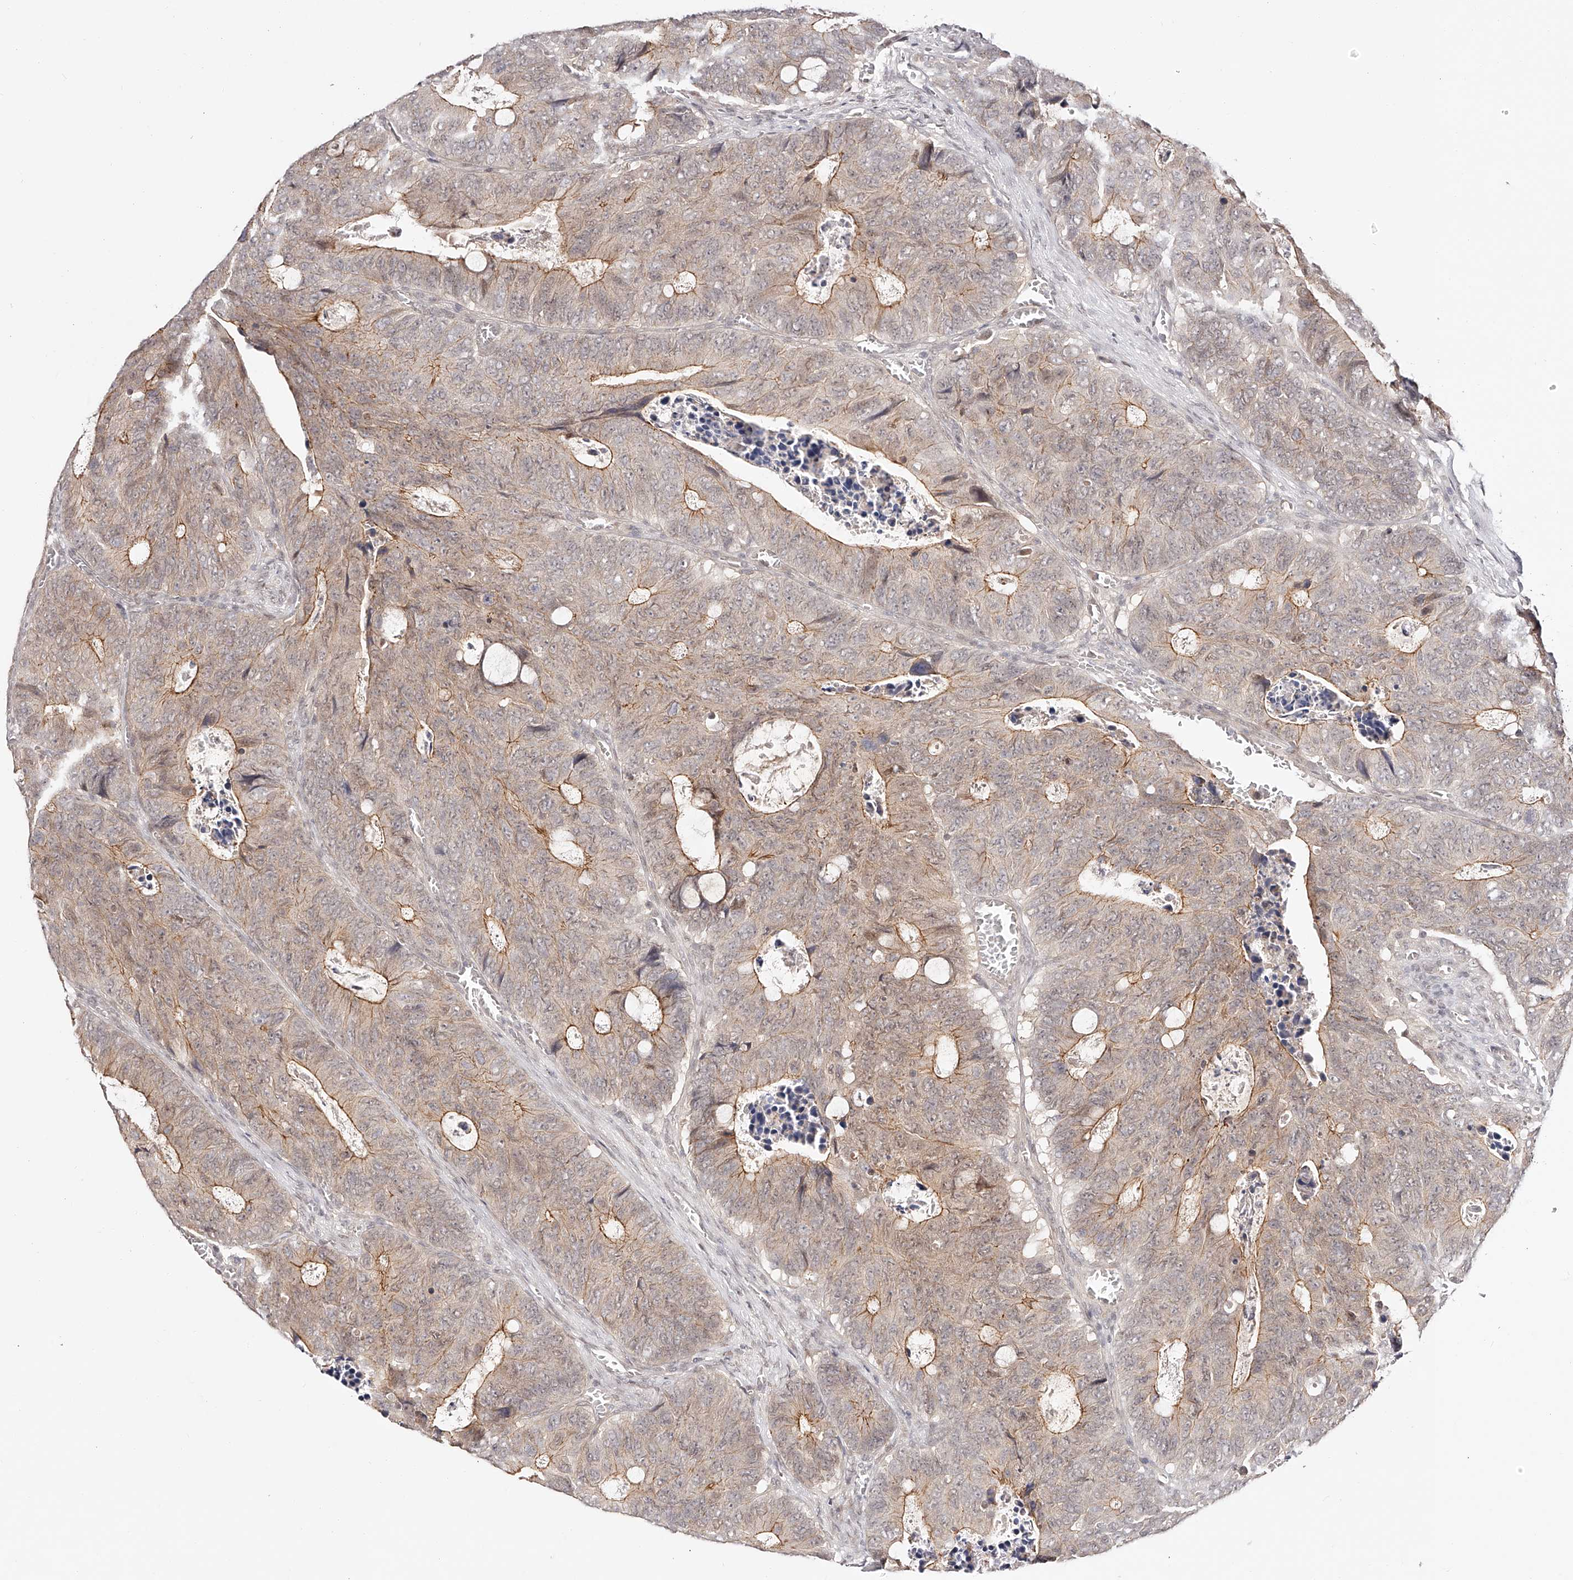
{"staining": {"intensity": "moderate", "quantity": "<25%", "location": "cytoplasmic/membranous"}, "tissue": "colorectal cancer", "cell_type": "Tumor cells", "image_type": "cancer", "snomed": [{"axis": "morphology", "description": "Adenocarcinoma, NOS"}, {"axis": "topography", "description": "Colon"}], "caption": "Adenocarcinoma (colorectal) was stained to show a protein in brown. There is low levels of moderate cytoplasmic/membranous staining in approximately <25% of tumor cells.", "gene": "USF3", "patient": {"sex": "male", "age": 87}}